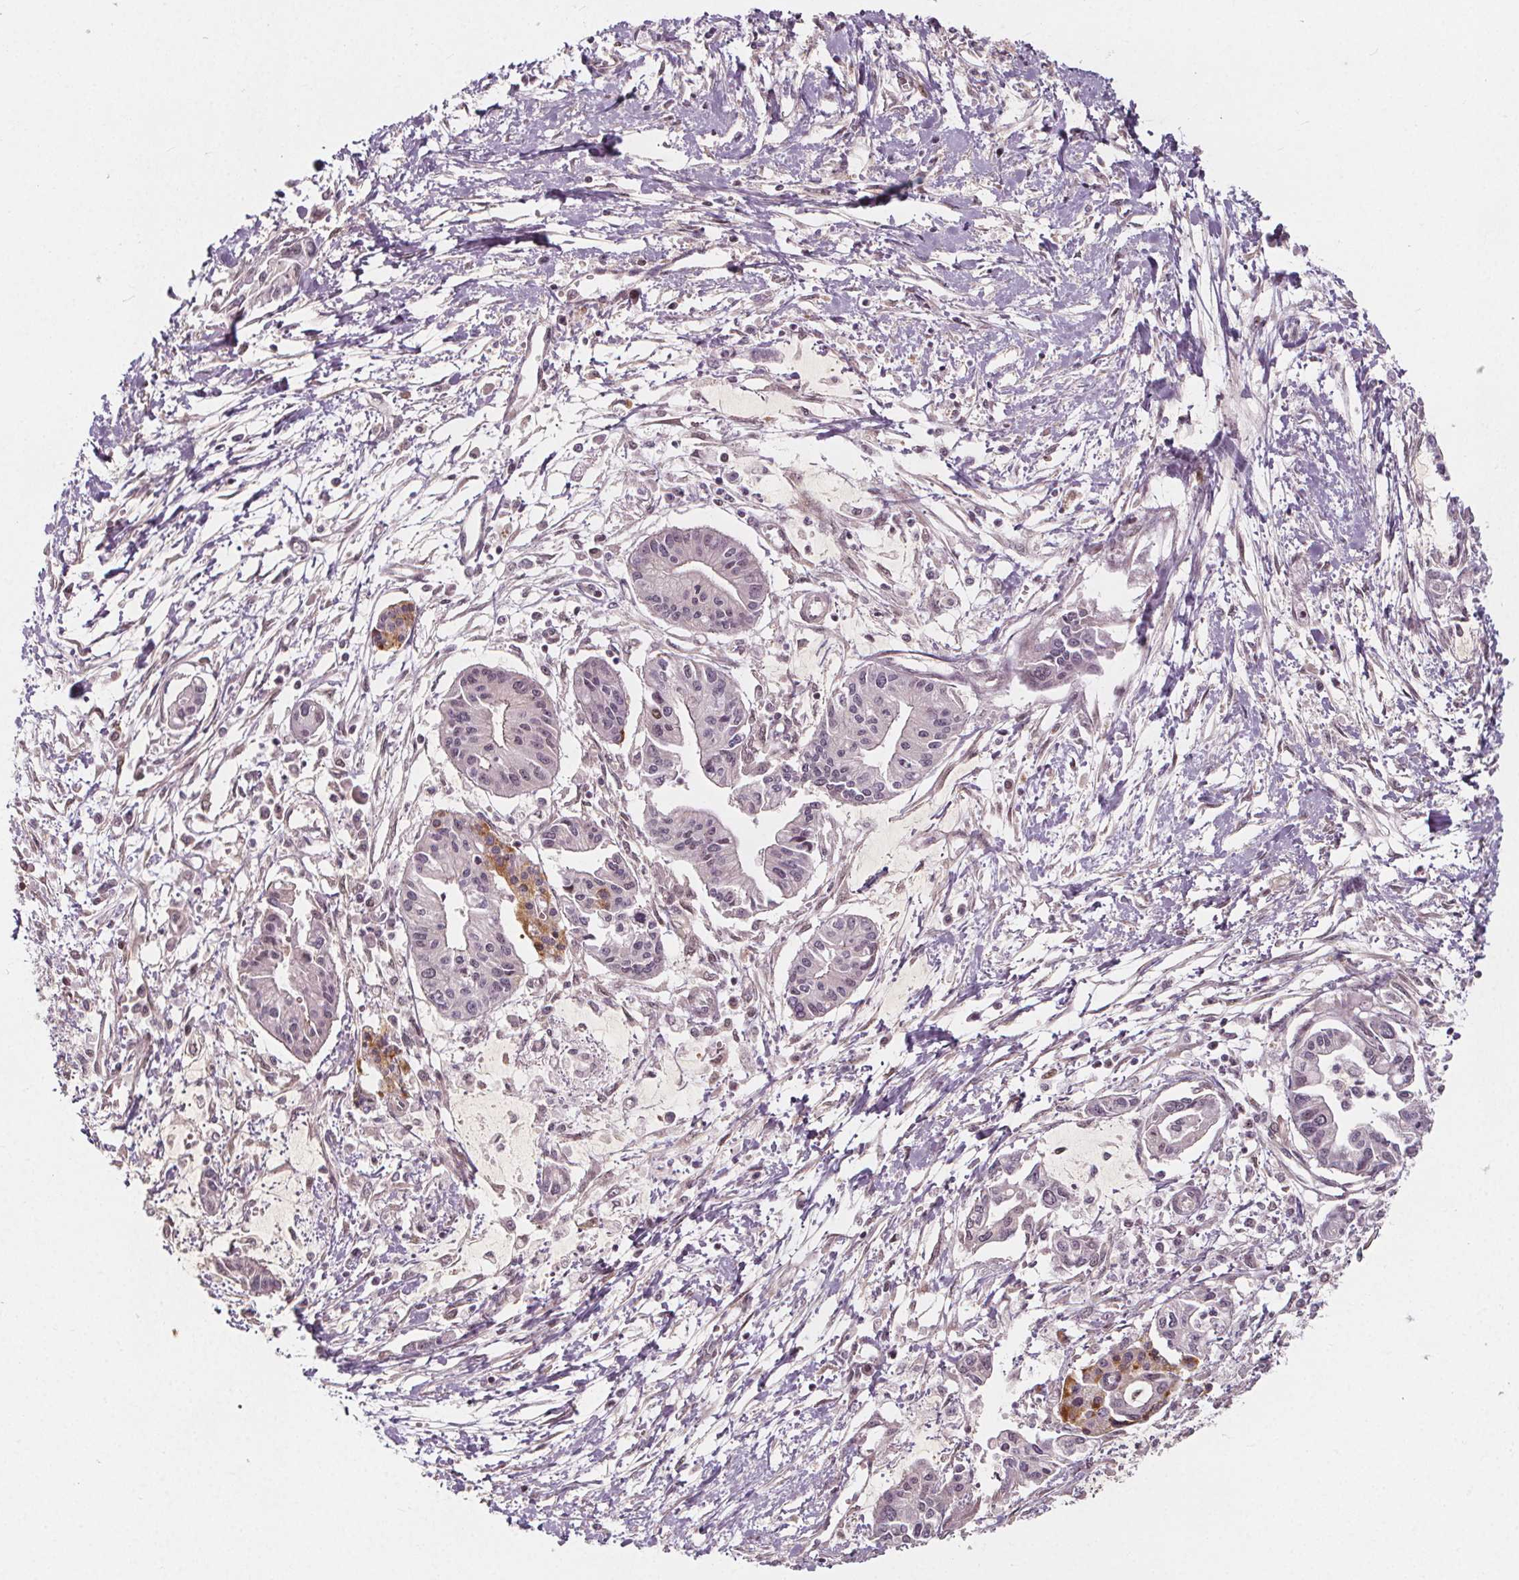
{"staining": {"intensity": "negative", "quantity": "none", "location": "none"}, "tissue": "pancreatic cancer", "cell_type": "Tumor cells", "image_type": "cancer", "snomed": [{"axis": "morphology", "description": "Adenocarcinoma, NOS"}, {"axis": "topography", "description": "Pancreas"}], "caption": "High magnification brightfield microscopy of pancreatic adenocarcinoma stained with DAB (3,3'-diaminobenzidine) (brown) and counterstained with hematoxylin (blue): tumor cells show no significant positivity.", "gene": "AKT1S1", "patient": {"sex": "male", "age": 60}}